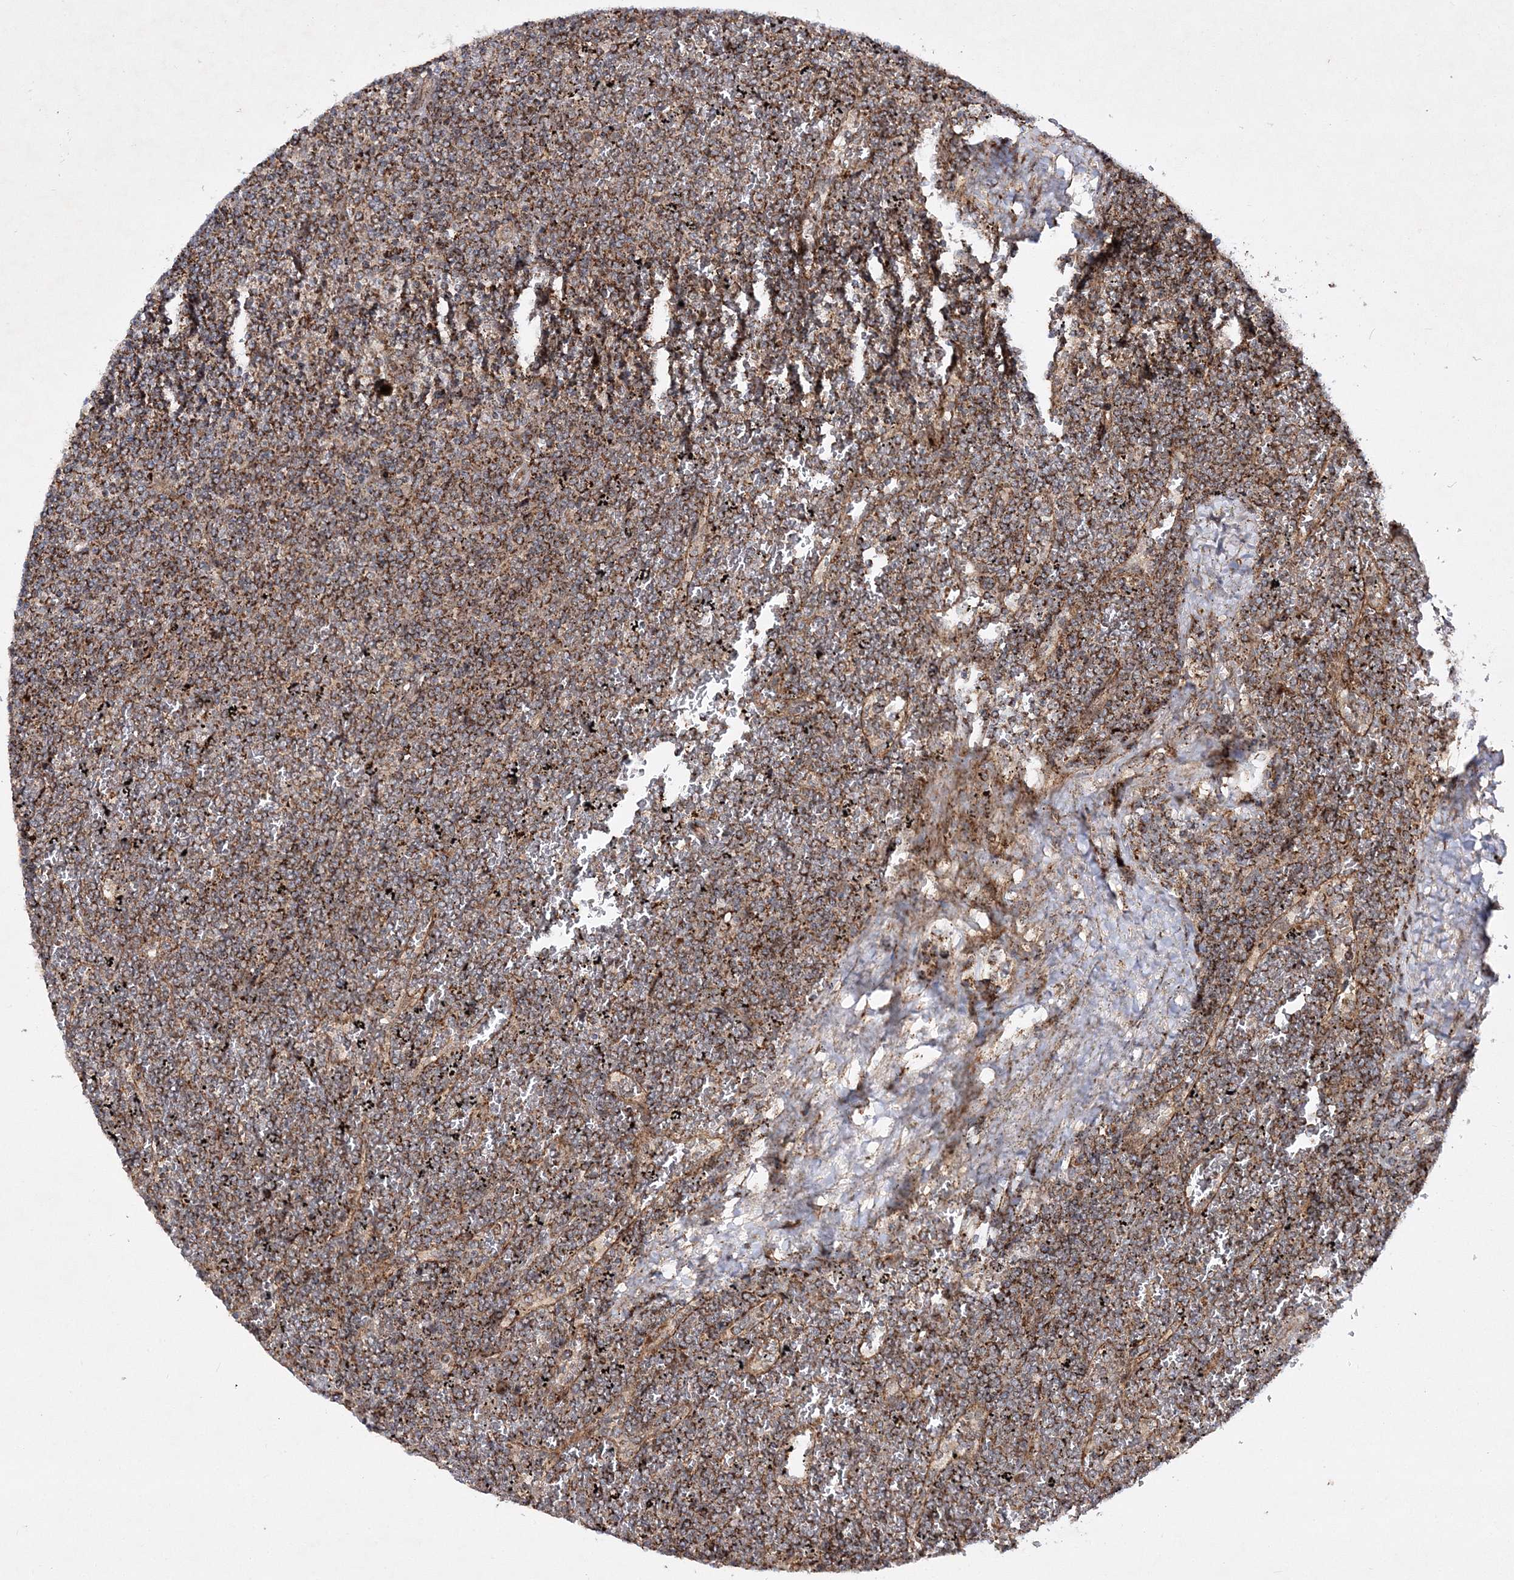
{"staining": {"intensity": "weak", "quantity": "25%-75%", "location": "cytoplasmic/membranous"}, "tissue": "lymphoma", "cell_type": "Tumor cells", "image_type": "cancer", "snomed": [{"axis": "morphology", "description": "Malignant lymphoma, non-Hodgkin's type, Low grade"}, {"axis": "topography", "description": "Spleen"}], "caption": "Lymphoma tissue exhibits weak cytoplasmic/membranous positivity in about 25%-75% of tumor cells, visualized by immunohistochemistry.", "gene": "SCRN3", "patient": {"sex": "female", "age": 19}}